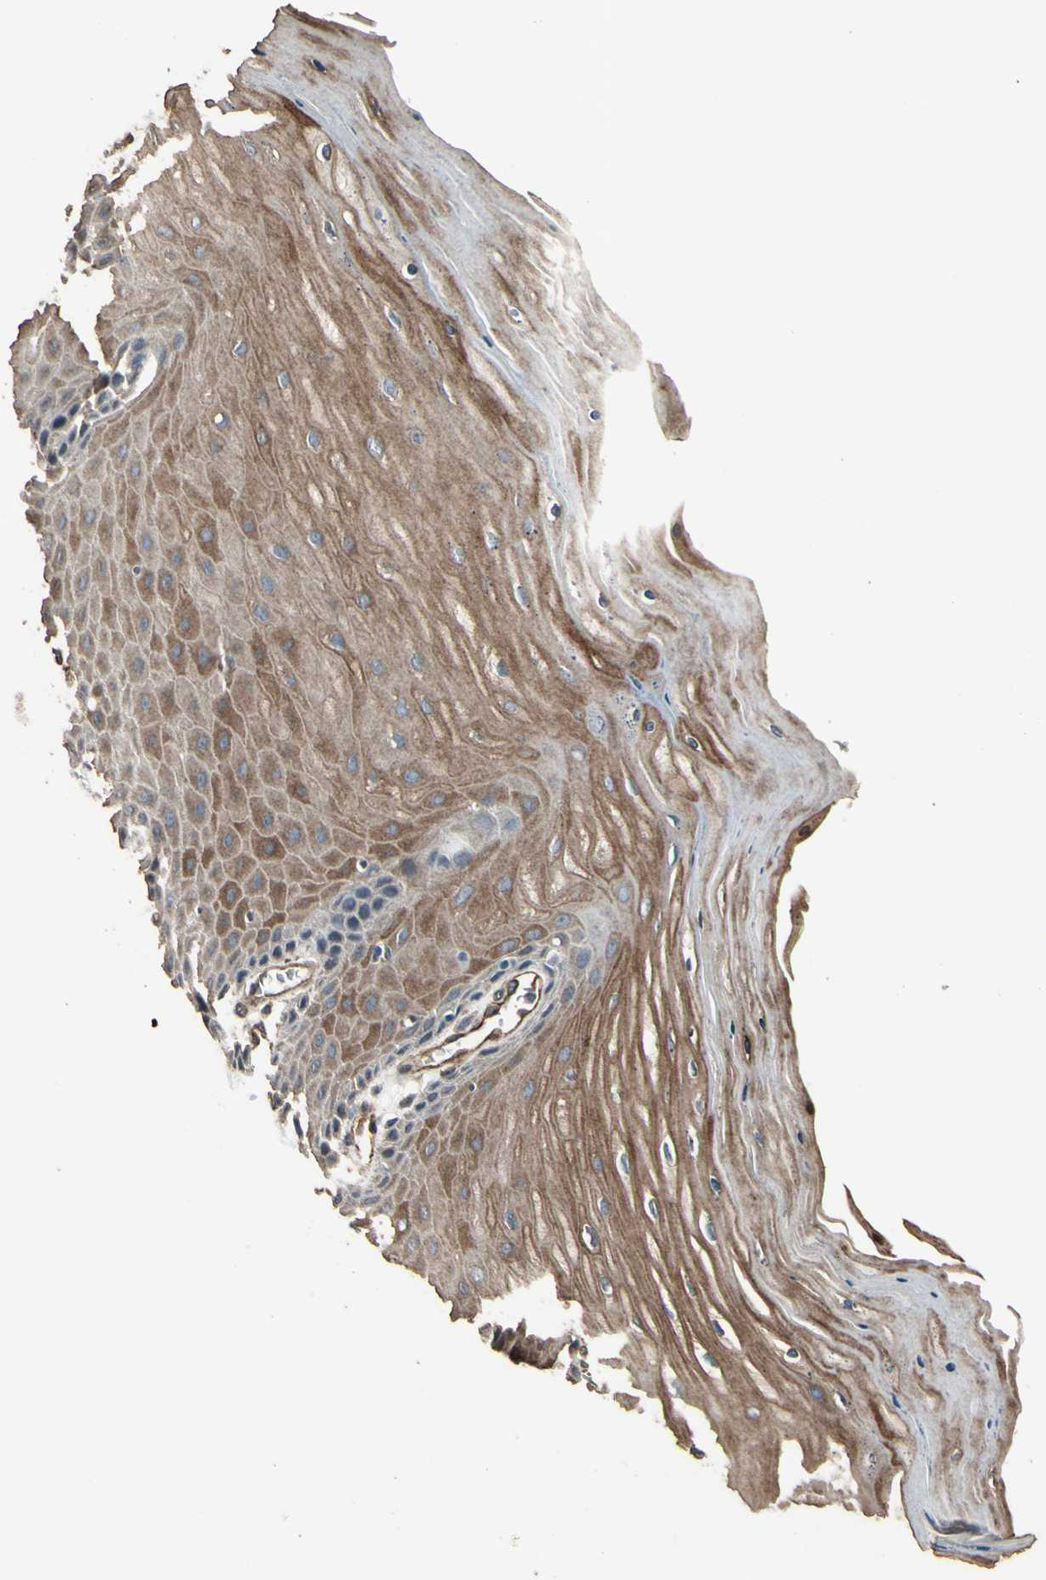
{"staining": {"intensity": "moderate", "quantity": ">75%", "location": "cytoplasmic/membranous"}, "tissue": "cervix", "cell_type": "Squamous epithelial cells", "image_type": "normal", "snomed": [{"axis": "morphology", "description": "Normal tissue, NOS"}, {"axis": "topography", "description": "Cervix"}], "caption": "Immunohistochemistry (DAB (3,3'-diaminobenzidine)) staining of unremarkable cervix exhibits moderate cytoplasmic/membranous protein staining in about >75% of squamous epithelial cells. (DAB IHC, brown staining for protein, blue staining for nuclei).", "gene": "TSPO", "patient": {"sex": "female", "age": 55}}